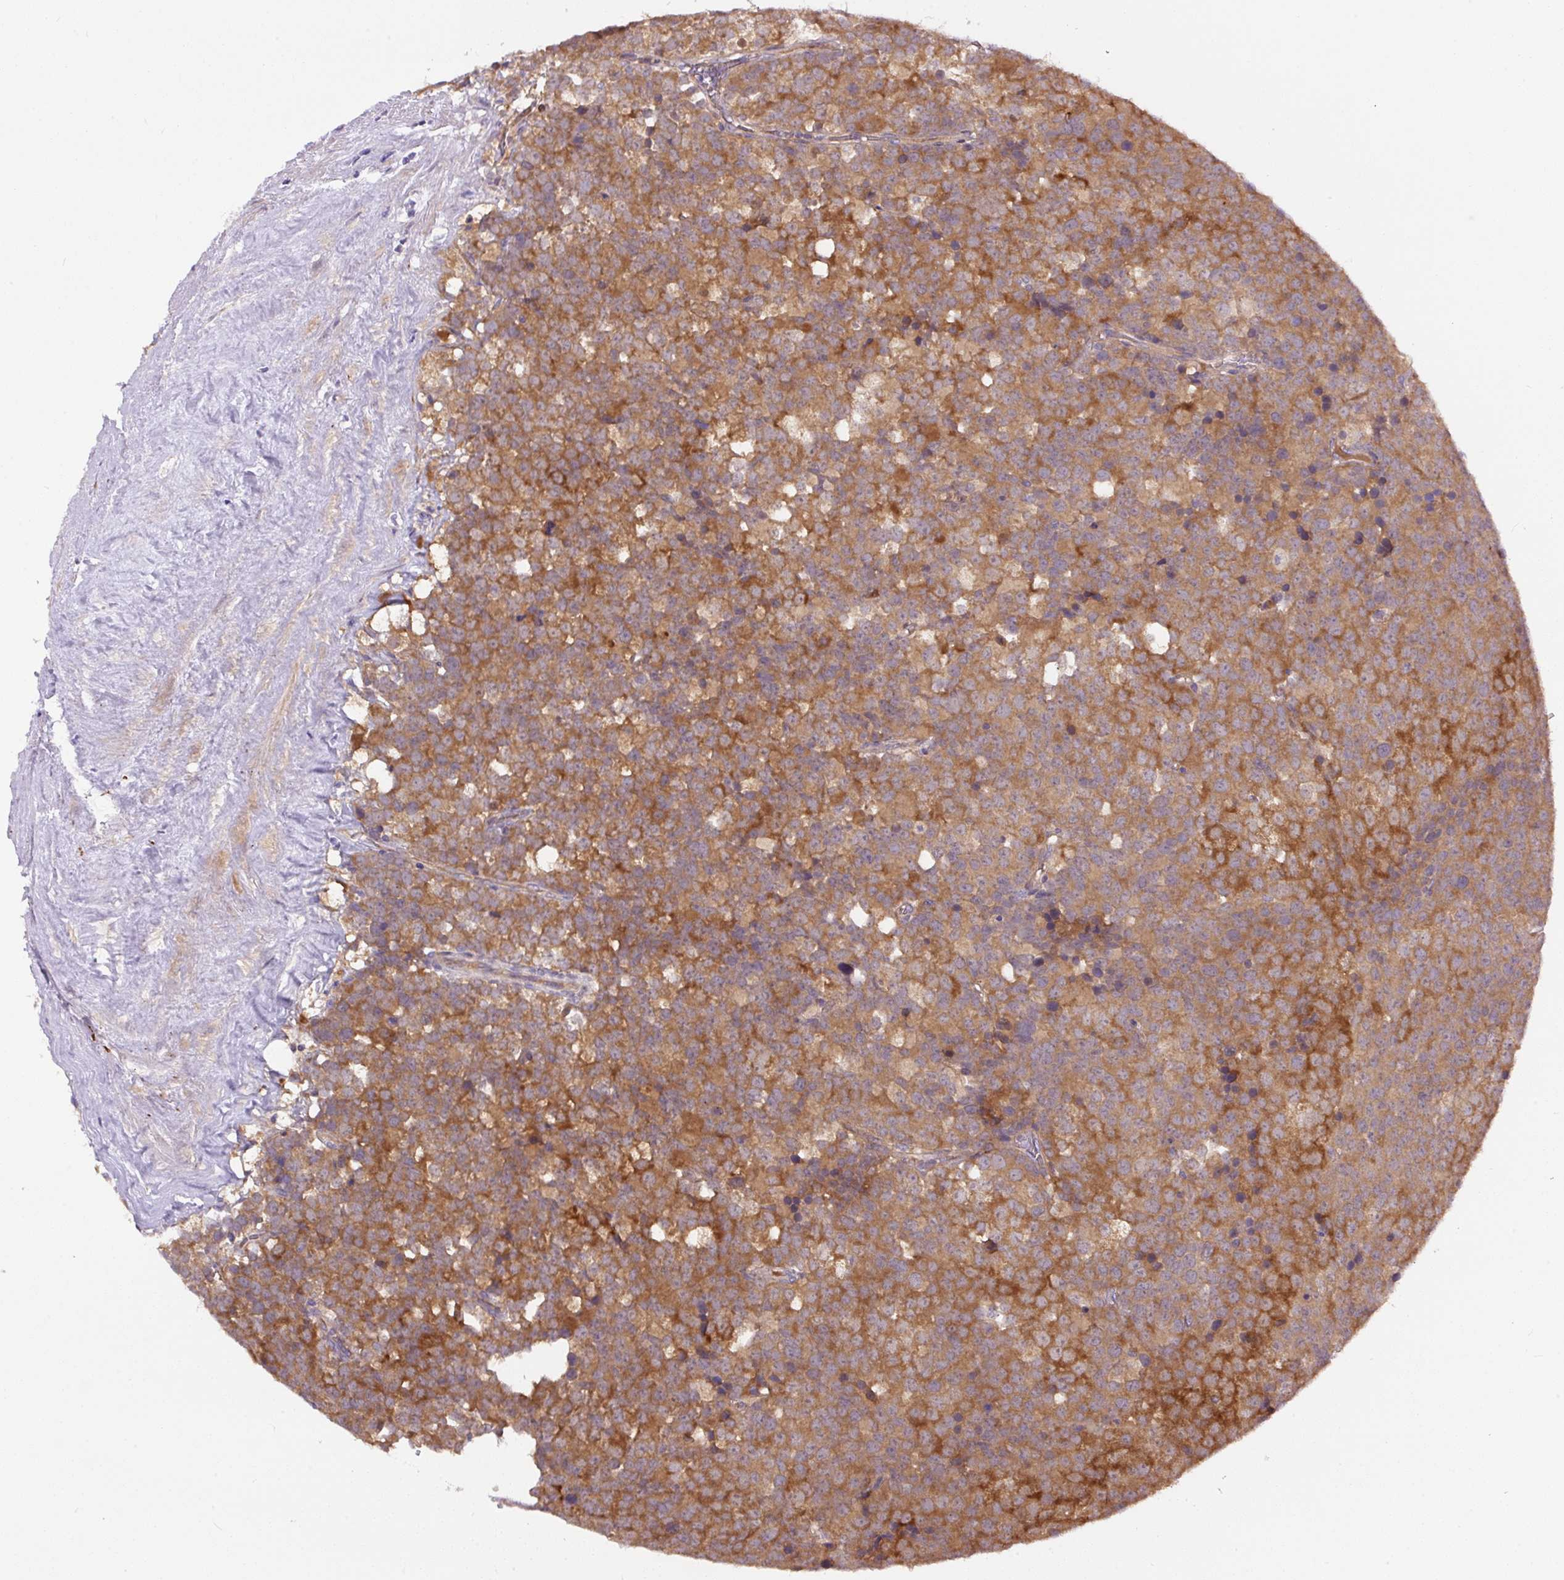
{"staining": {"intensity": "moderate", "quantity": ">75%", "location": "cytoplasmic/membranous"}, "tissue": "testis cancer", "cell_type": "Tumor cells", "image_type": "cancer", "snomed": [{"axis": "morphology", "description": "Seminoma, NOS"}, {"axis": "topography", "description": "Testis"}], "caption": "Seminoma (testis) stained with immunohistochemistry shows moderate cytoplasmic/membranous expression in approximately >75% of tumor cells.", "gene": "PPME1", "patient": {"sex": "male", "age": 71}}